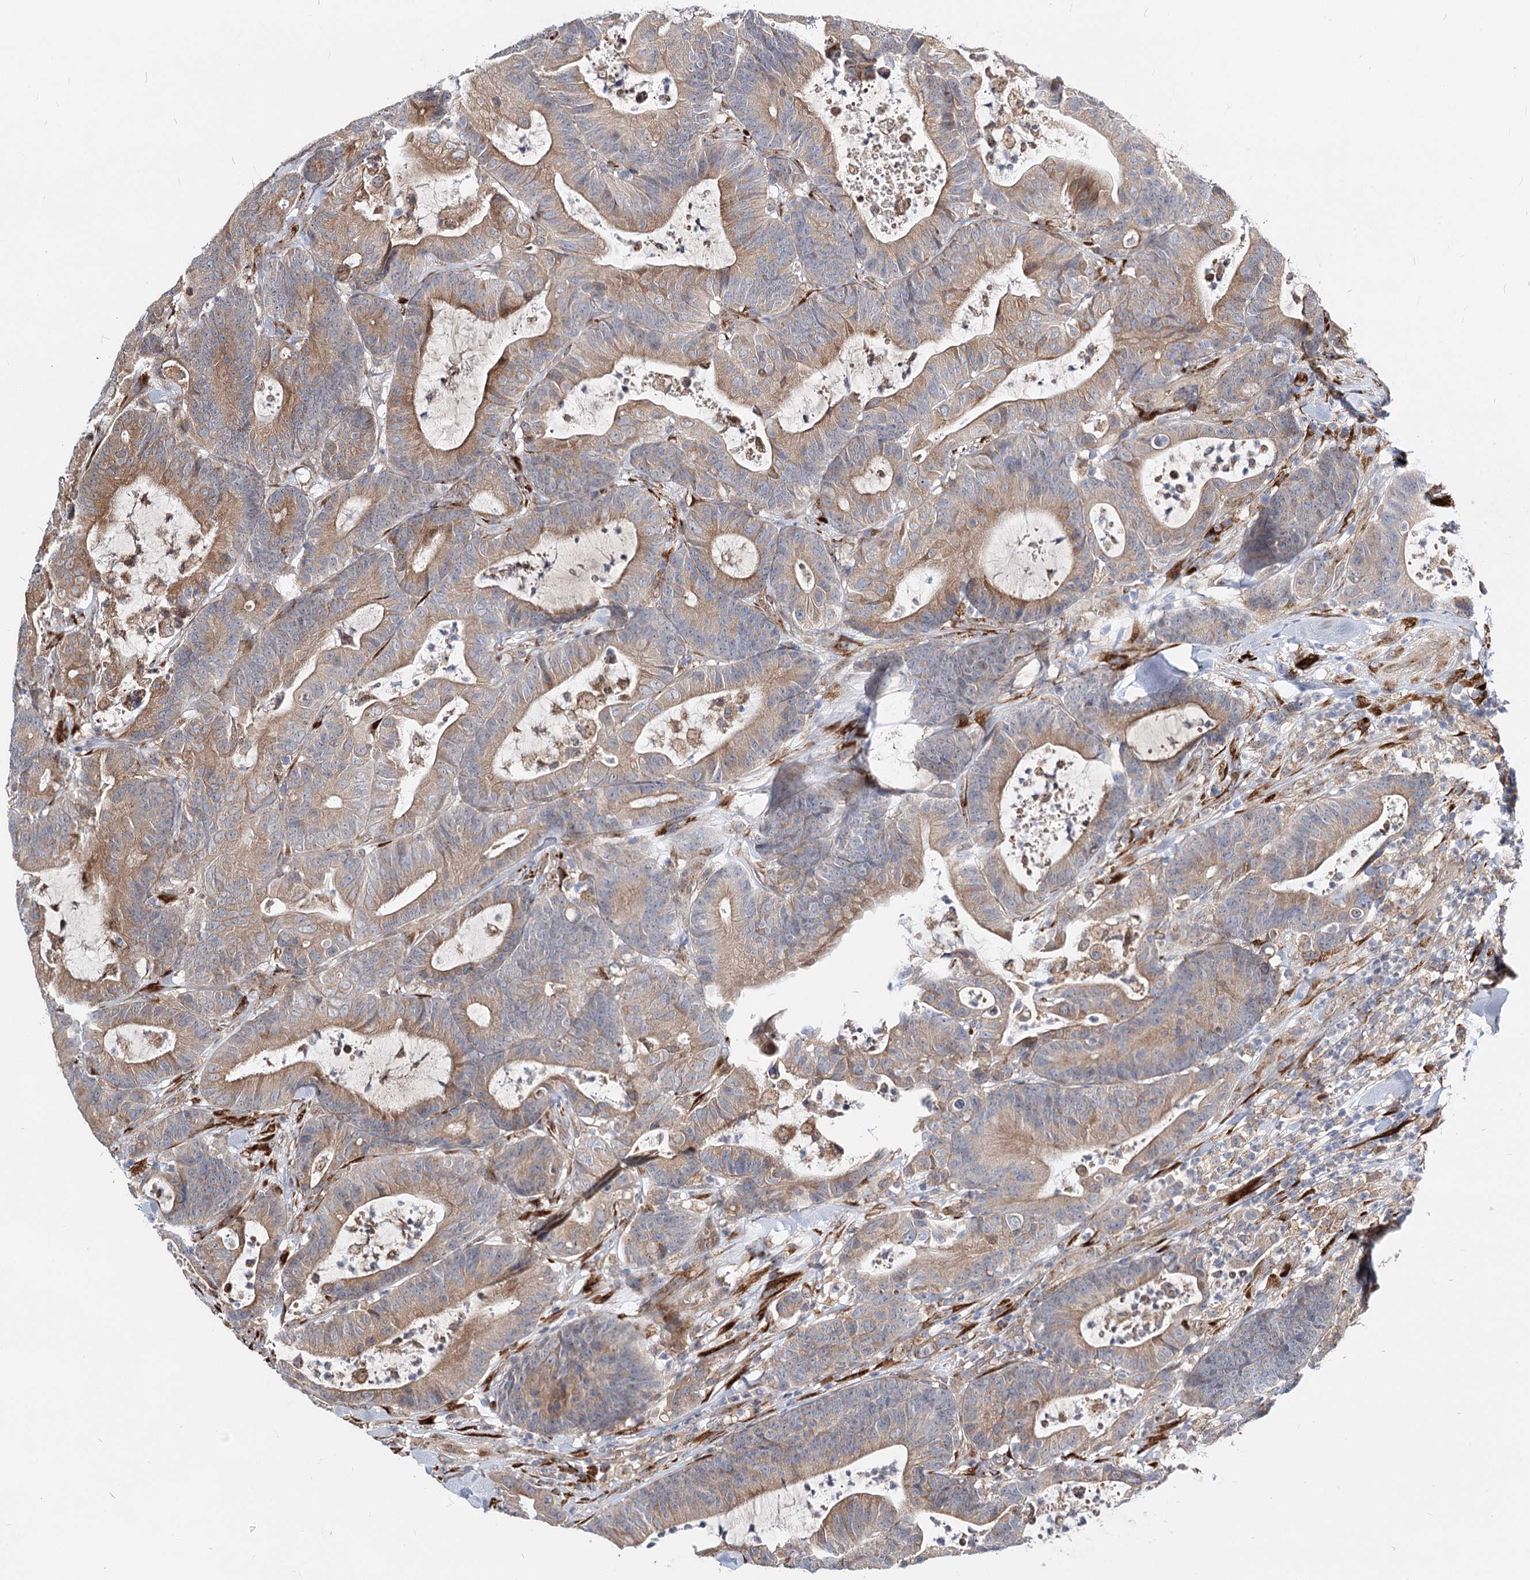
{"staining": {"intensity": "moderate", "quantity": "25%-75%", "location": "cytoplasmic/membranous"}, "tissue": "colorectal cancer", "cell_type": "Tumor cells", "image_type": "cancer", "snomed": [{"axis": "morphology", "description": "Adenocarcinoma, NOS"}, {"axis": "topography", "description": "Colon"}], "caption": "The histopathology image exhibits a brown stain indicating the presence of a protein in the cytoplasmic/membranous of tumor cells in colorectal adenocarcinoma.", "gene": "SPART", "patient": {"sex": "female", "age": 84}}